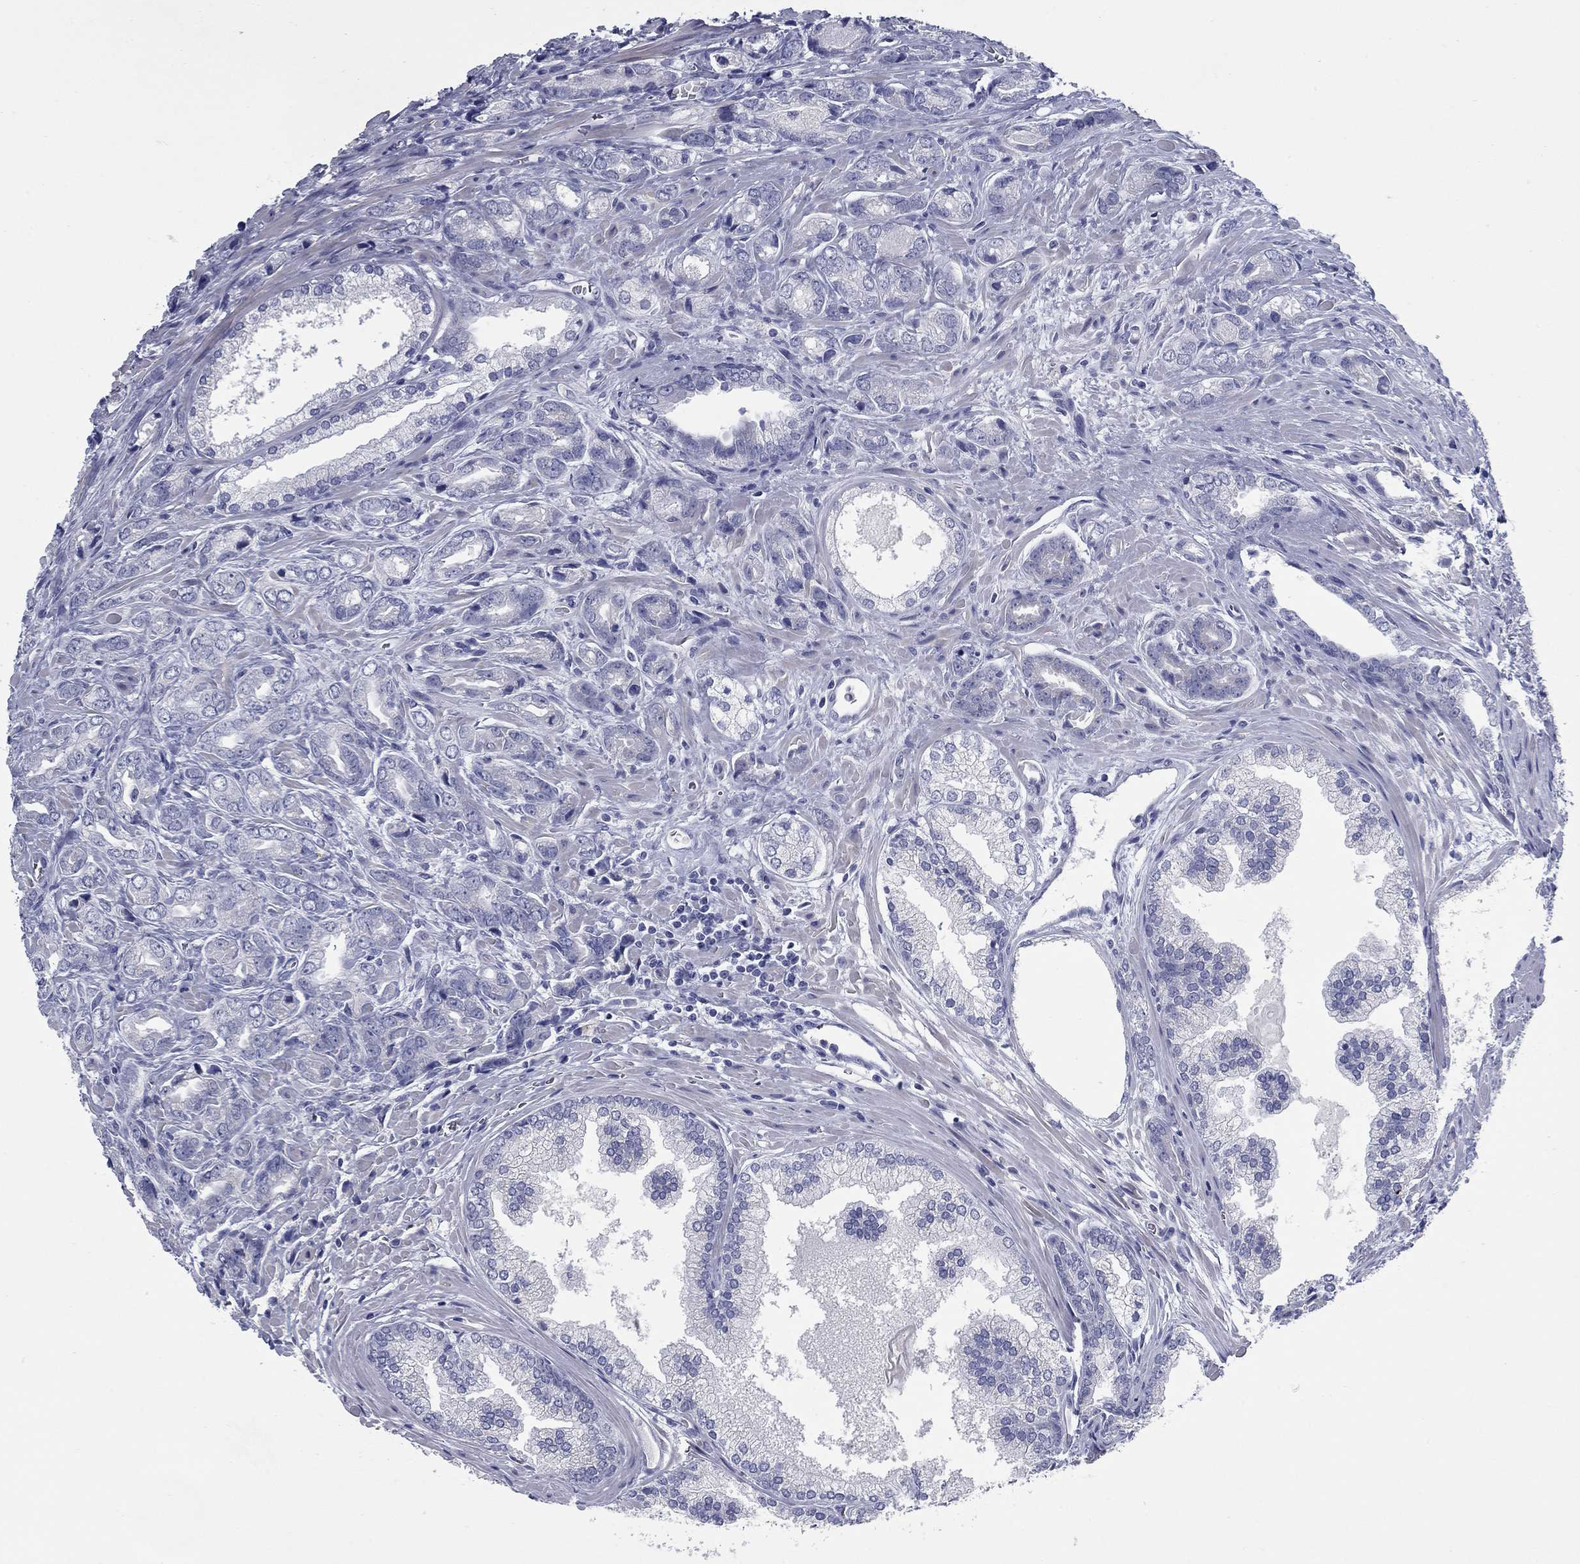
{"staining": {"intensity": "negative", "quantity": "none", "location": "none"}, "tissue": "prostate cancer", "cell_type": "Tumor cells", "image_type": "cancer", "snomed": [{"axis": "morphology", "description": "Adenocarcinoma, NOS"}, {"axis": "morphology", "description": "Adenocarcinoma, High grade"}, {"axis": "topography", "description": "Prostate"}], "caption": "DAB immunohistochemical staining of human prostate cancer demonstrates no significant positivity in tumor cells.", "gene": "KIRREL2", "patient": {"sex": "male", "age": 70}}